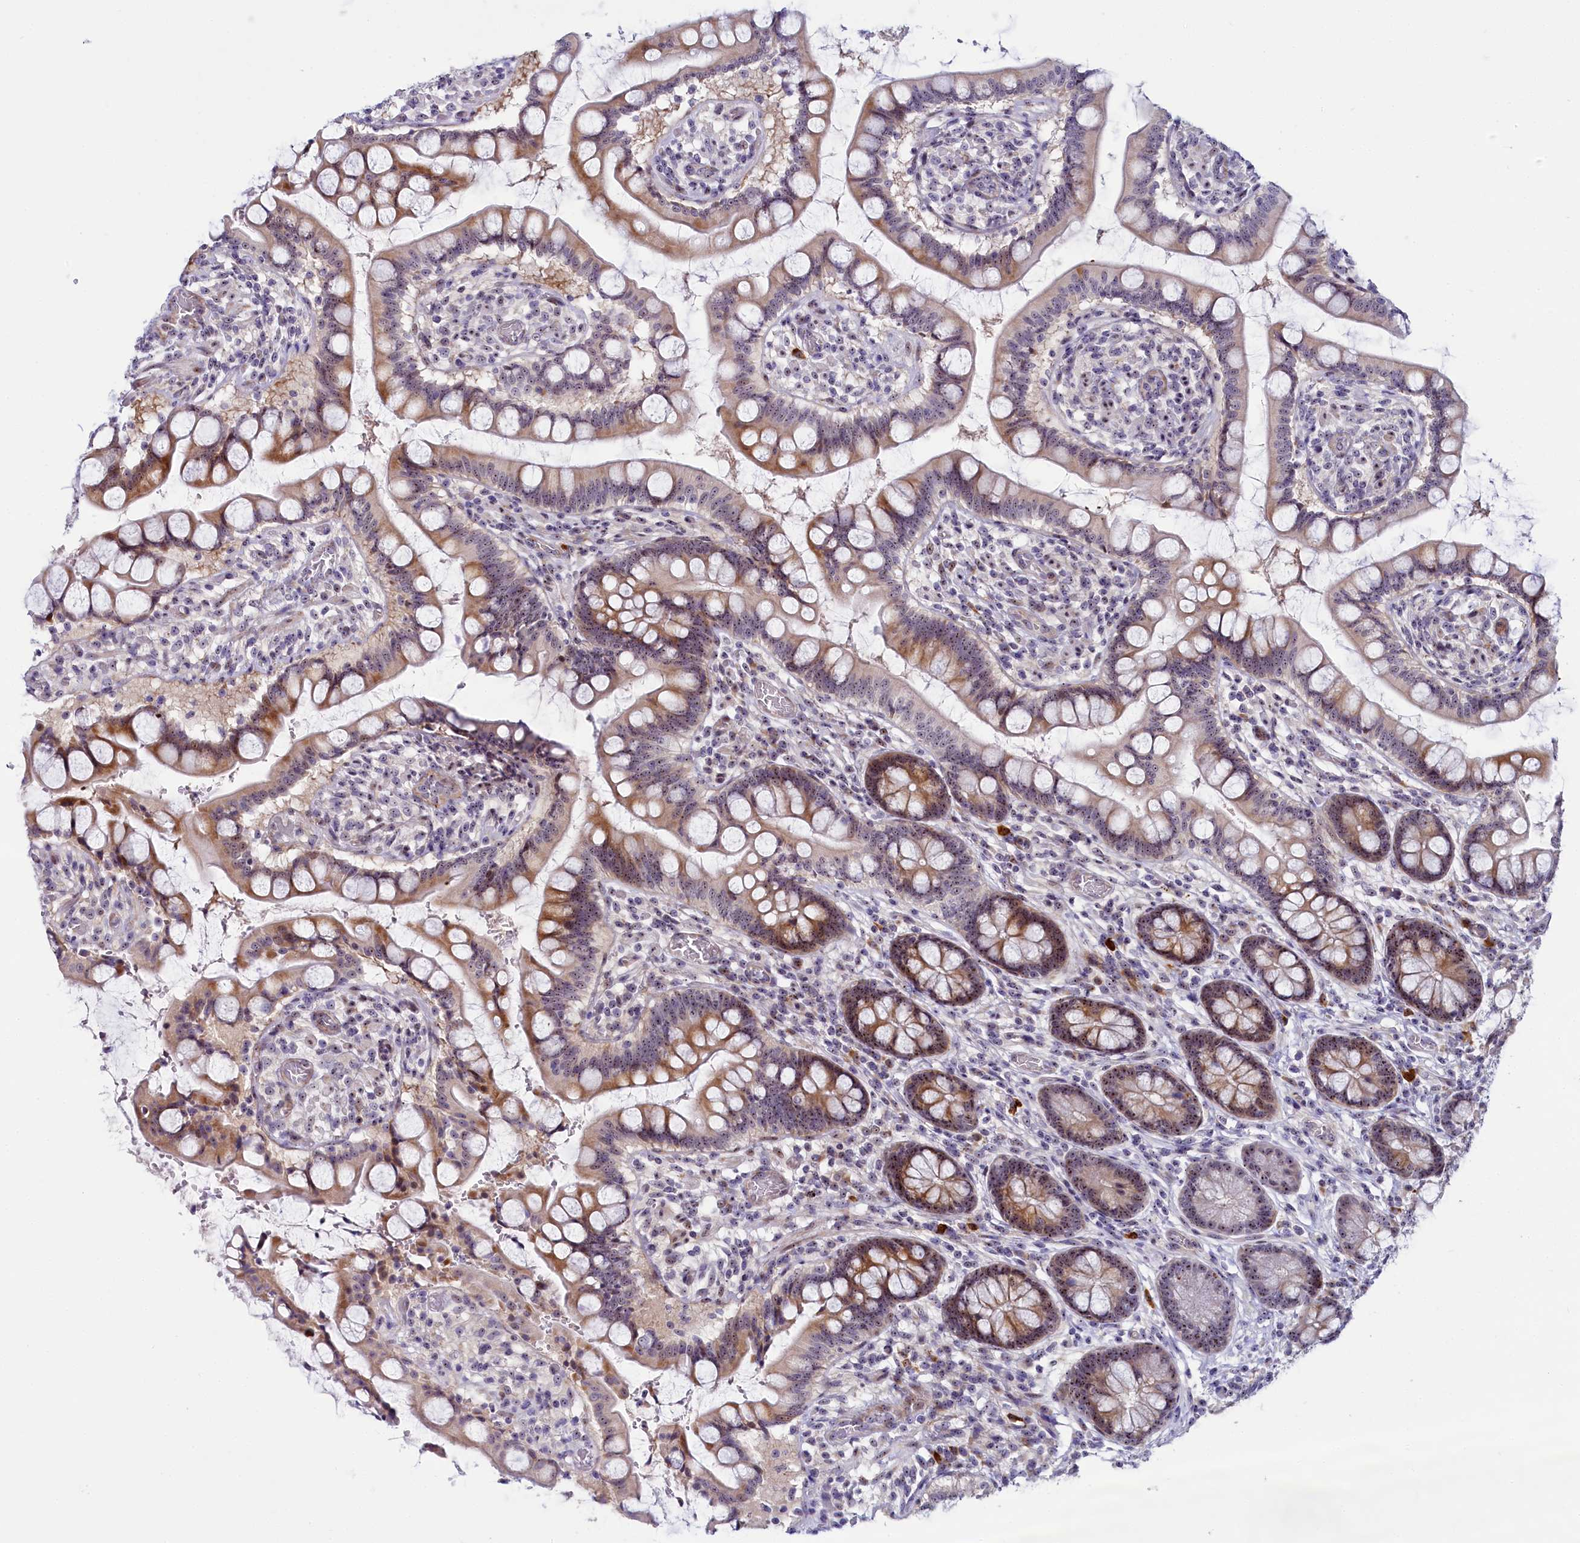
{"staining": {"intensity": "moderate", "quantity": ">75%", "location": "cytoplasmic/membranous,nuclear"}, "tissue": "small intestine", "cell_type": "Glandular cells", "image_type": "normal", "snomed": [{"axis": "morphology", "description": "Normal tissue, NOS"}, {"axis": "topography", "description": "Small intestine"}], "caption": "Moderate cytoplasmic/membranous,nuclear protein staining is identified in about >75% of glandular cells in small intestine.", "gene": "TCOF1", "patient": {"sex": "male", "age": 52}}